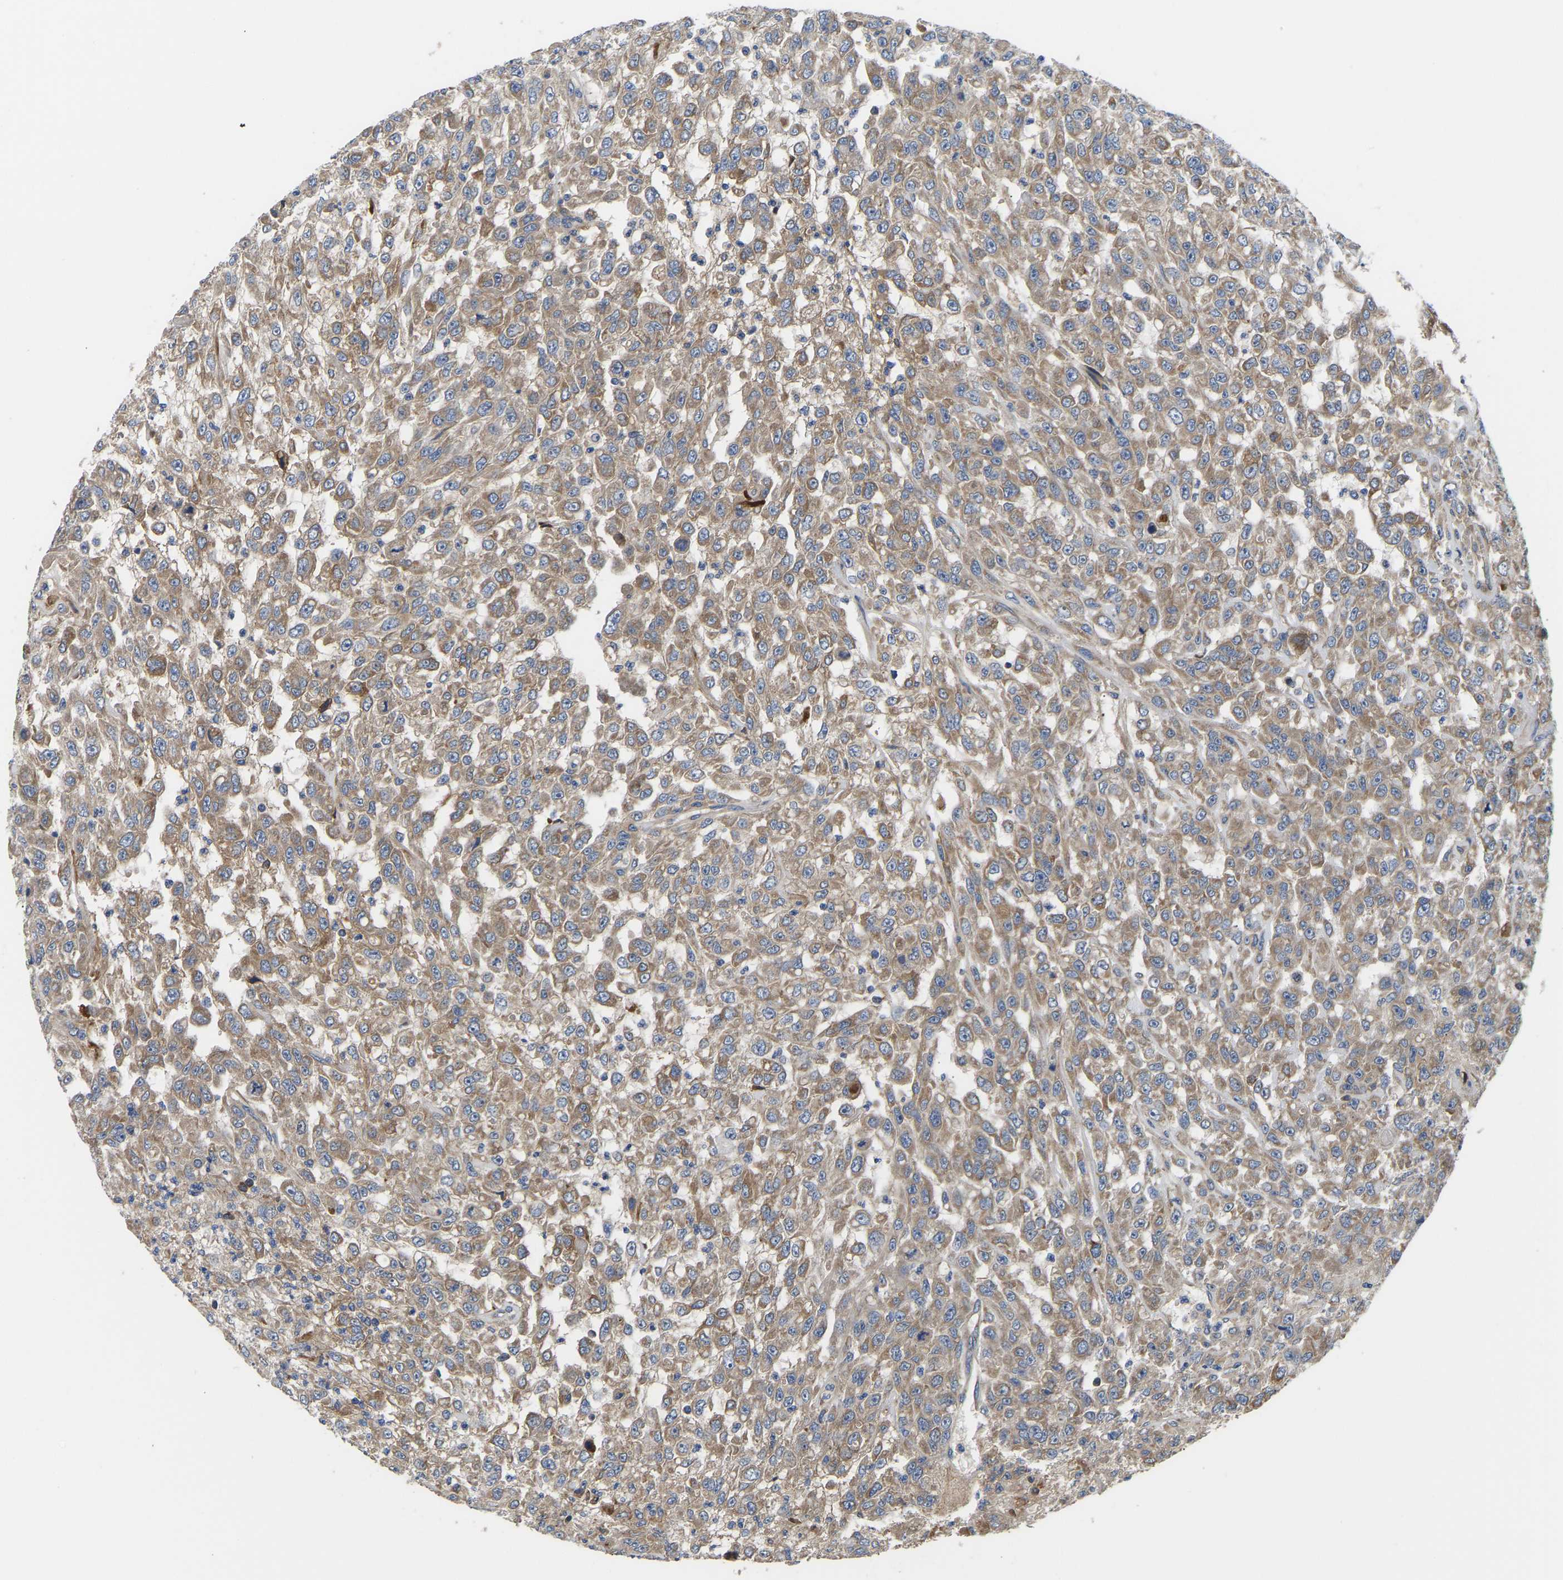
{"staining": {"intensity": "weak", "quantity": ">75%", "location": "cytoplasmic/membranous"}, "tissue": "urothelial cancer", "cell_type": "Tumor cells", "image_type": "cancer", "snomed": [{"axis": "morphology", "description": "Urothelial carcinoma, High grade"}, {"axis": "topography", "description": "Urinary bladder"}], "caption": "Protein expression analysis of human high-grade urothelial carcinoma reveals weak cytoplasmic/membranous positivity in approximately >75% of tumor cells.", "gene": "AIMP2", "patient": {"sex": "male", "age": 46}}